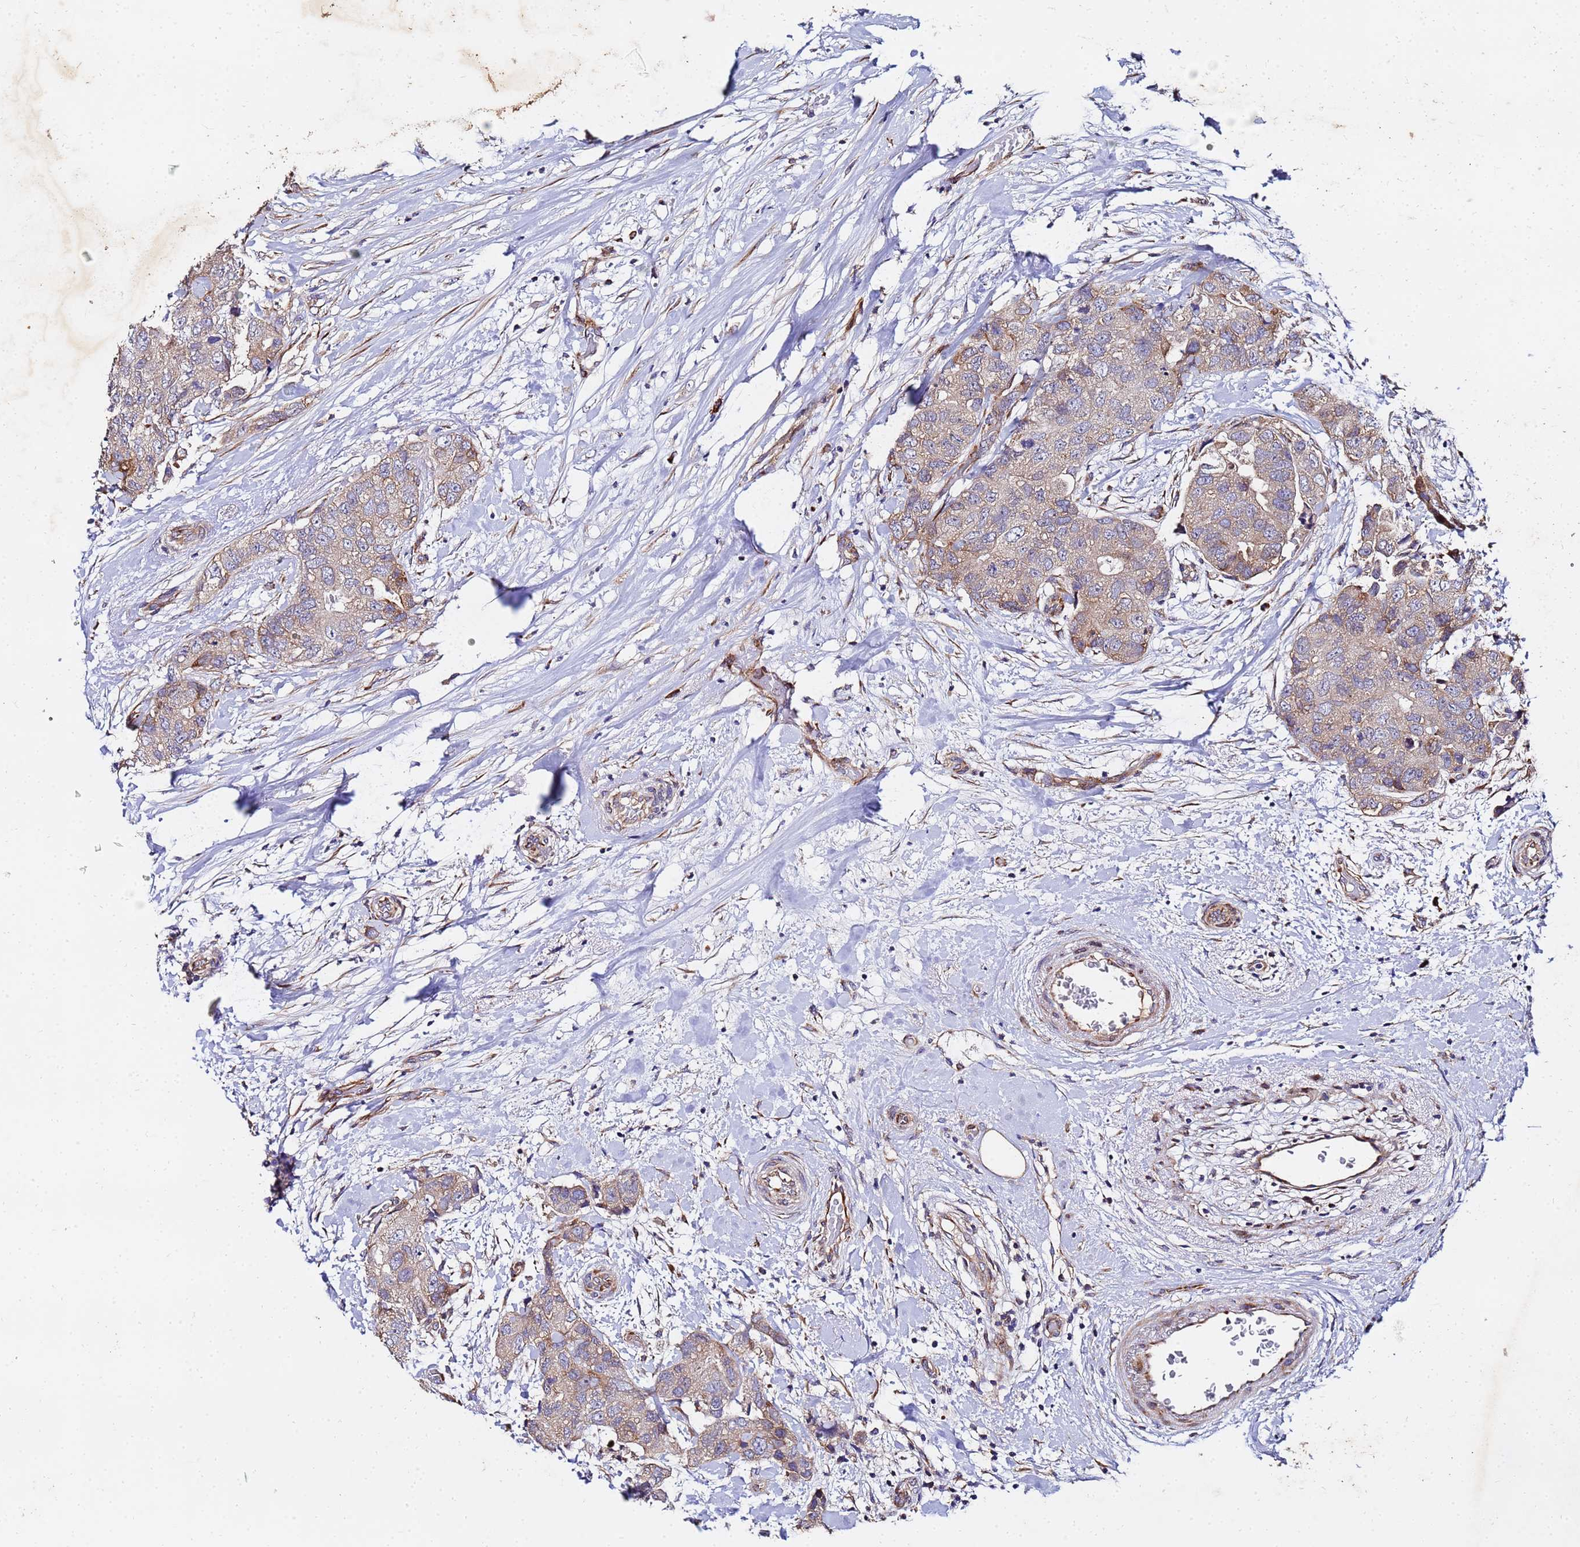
{"staining": {"intensity": "weak", "quantity": "<25%", "location": "cytoplasmic/membranous"}, "tissue": "breast cancer", "cell_type": "Tumor cells", "image_type": "cancer", "snomed": [{"axis": "morphology", "description": "Duct carcinoma"}, {"axis": "topography", "description": "Breast"}], "caption": "Image shows no significant protein positivity in tumor cells of breast invasive ductal carcinoma. (DAB (3,3'-diaminobenzidine) immunohistochemistry with hematoxylin counter stain).", "gene": "POM121", "patient": {"sex": "female", "age": 62}}